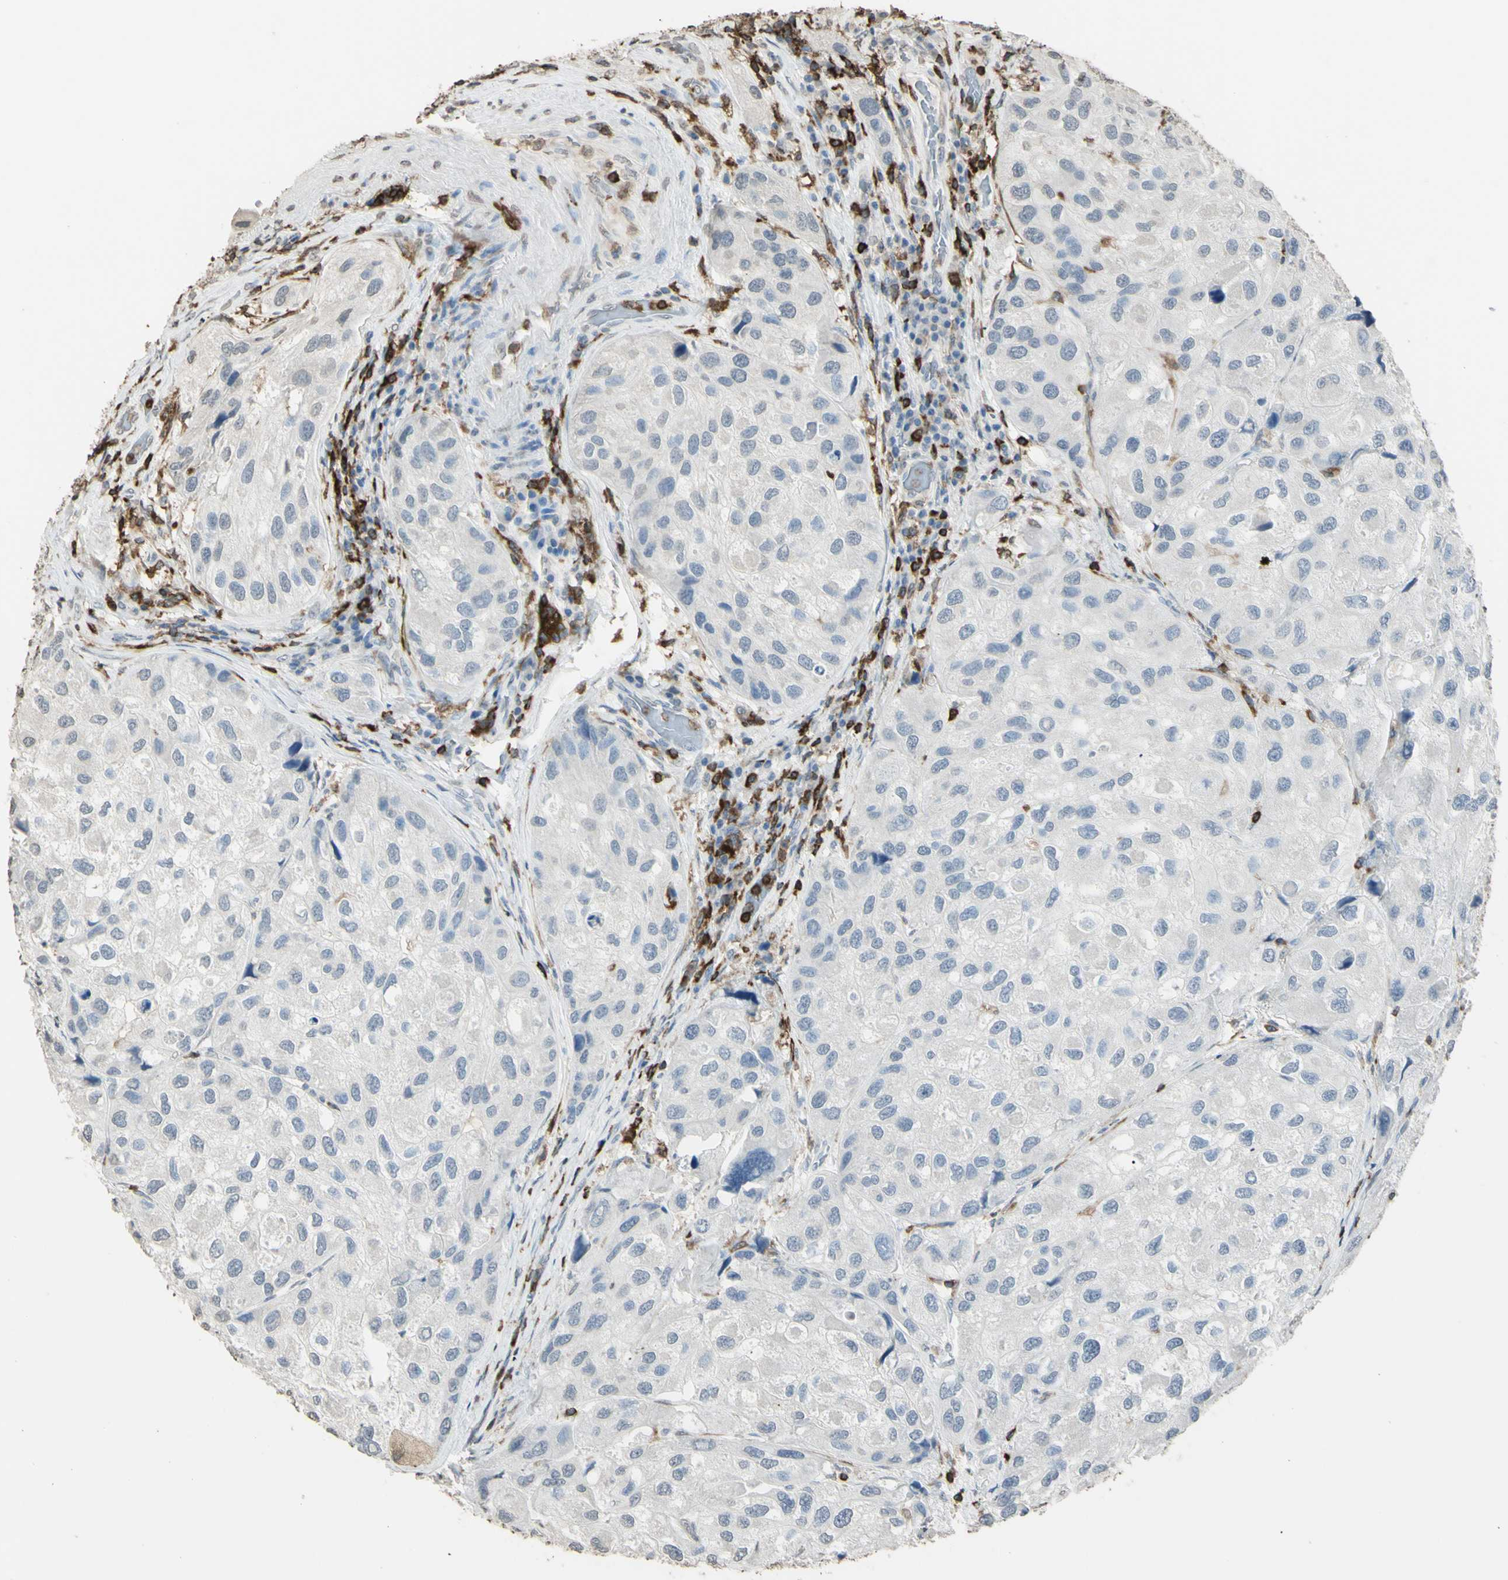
{"staining": {"intensity": "negative", "quantity": "none", "location": "none"}, "tissue": "urothelial cancer", "cell_type": "Tumor cells", "image_type": "cancer", "snomed": [{"axis": "morphology", "description": "Urothelial carcinoma, High grade"}, {"axis": "topography", "description": "Urinary bladder"}], "caption": "IHC of urothelial carcinoma (high-grade) shows no staining in tumor cells.", "gene": "PSTPIP1", "patient": {"sex": "female", "age": 64}}